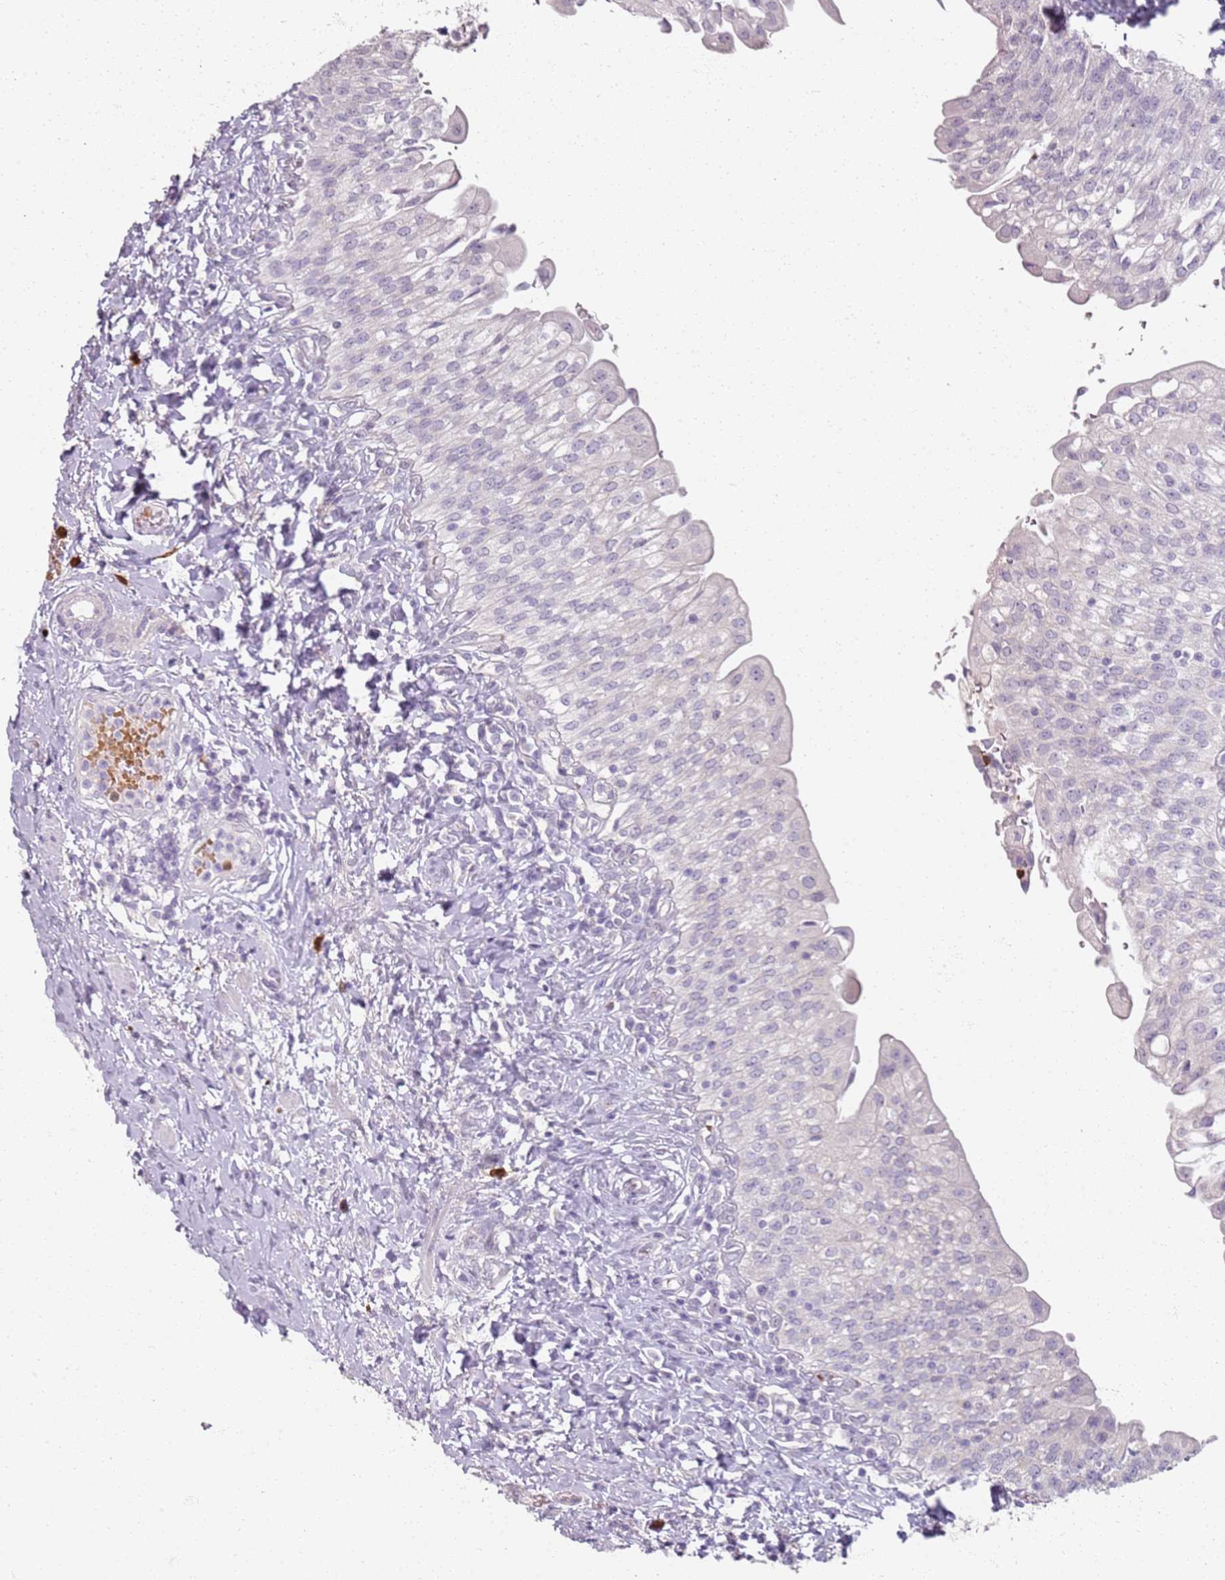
{"staining": {"intensity": "negative", "quantity": "none", "location": "none"}, "tissue": "urinary bladder", "cell_type": "Urothelial cells", "image_type": "normal", "snomed": [{"axis": "morphology", "description": "Normal tissue, NOS"}, {"axis": "morphology", "description": "Inflammation, NOS"}, {"axis": "topography", "description": "Urinary bladder"}], "caption": "IHC histopathology image of unremarkable human urinary bladder stained for a protein (brown), which shows no positivity in urothelial cells.", "gene": "CD40LG", "patient": {"sex": "male", "age": 64}}